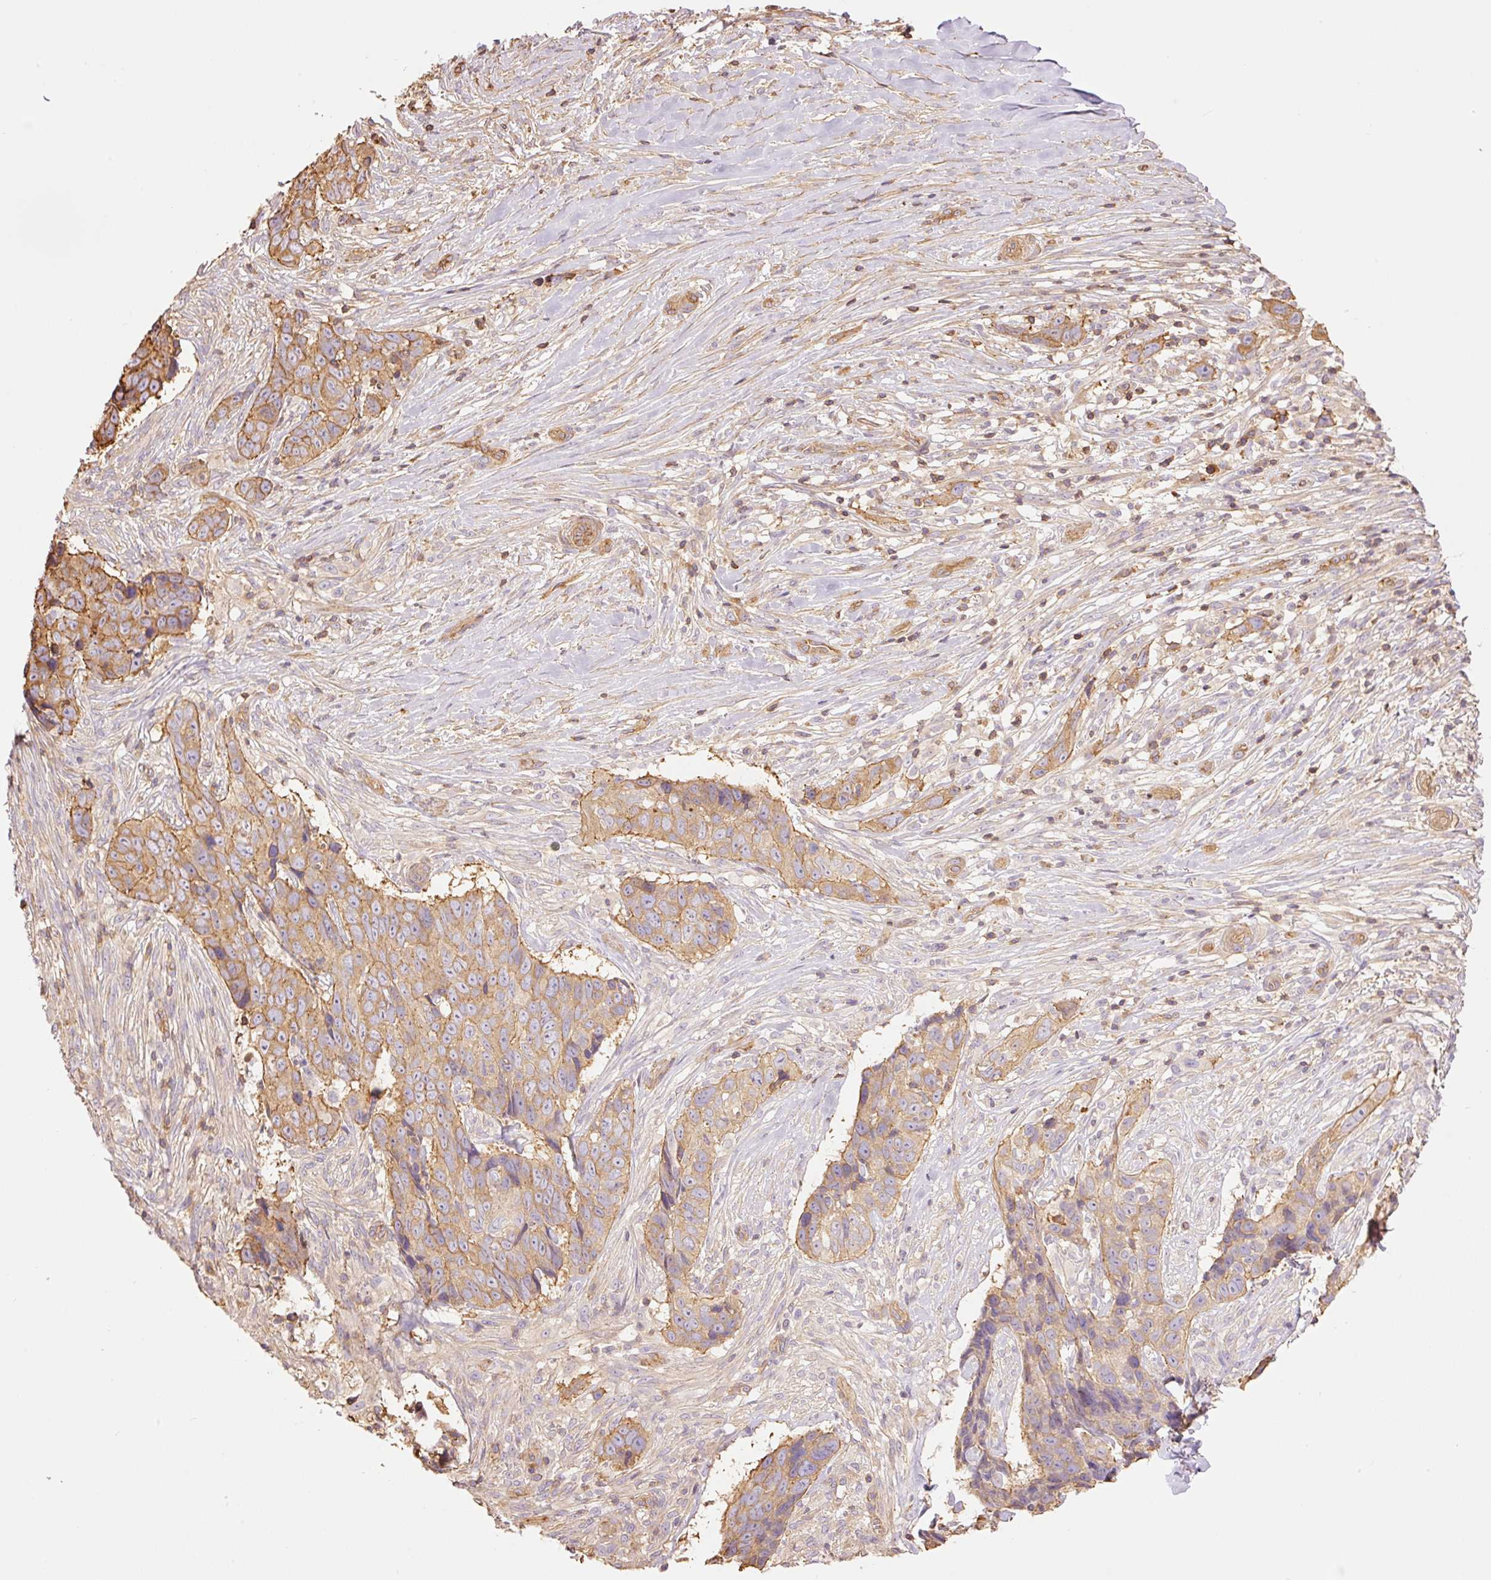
{"staining": {"intensity": "moderate", "quantity": ">75%", "location": "cytoplasmic/membranous"}, "tissue": "skin cancer", "cell_type": "Tumor cells", "image_type": "cancer", "snomed": [{"axis": "morphology", "description": "Basal cell carcinoma"}, {"axis": "topography", "description": "Skin"}], "caption": "Tumor cells exhibit medium levels of moderate cytoplasmic/membranous positivity in about >75% of cells in skin cancer.", "gene": "PPP1R1B", "patient": {"sex": "female", "age": 82}}